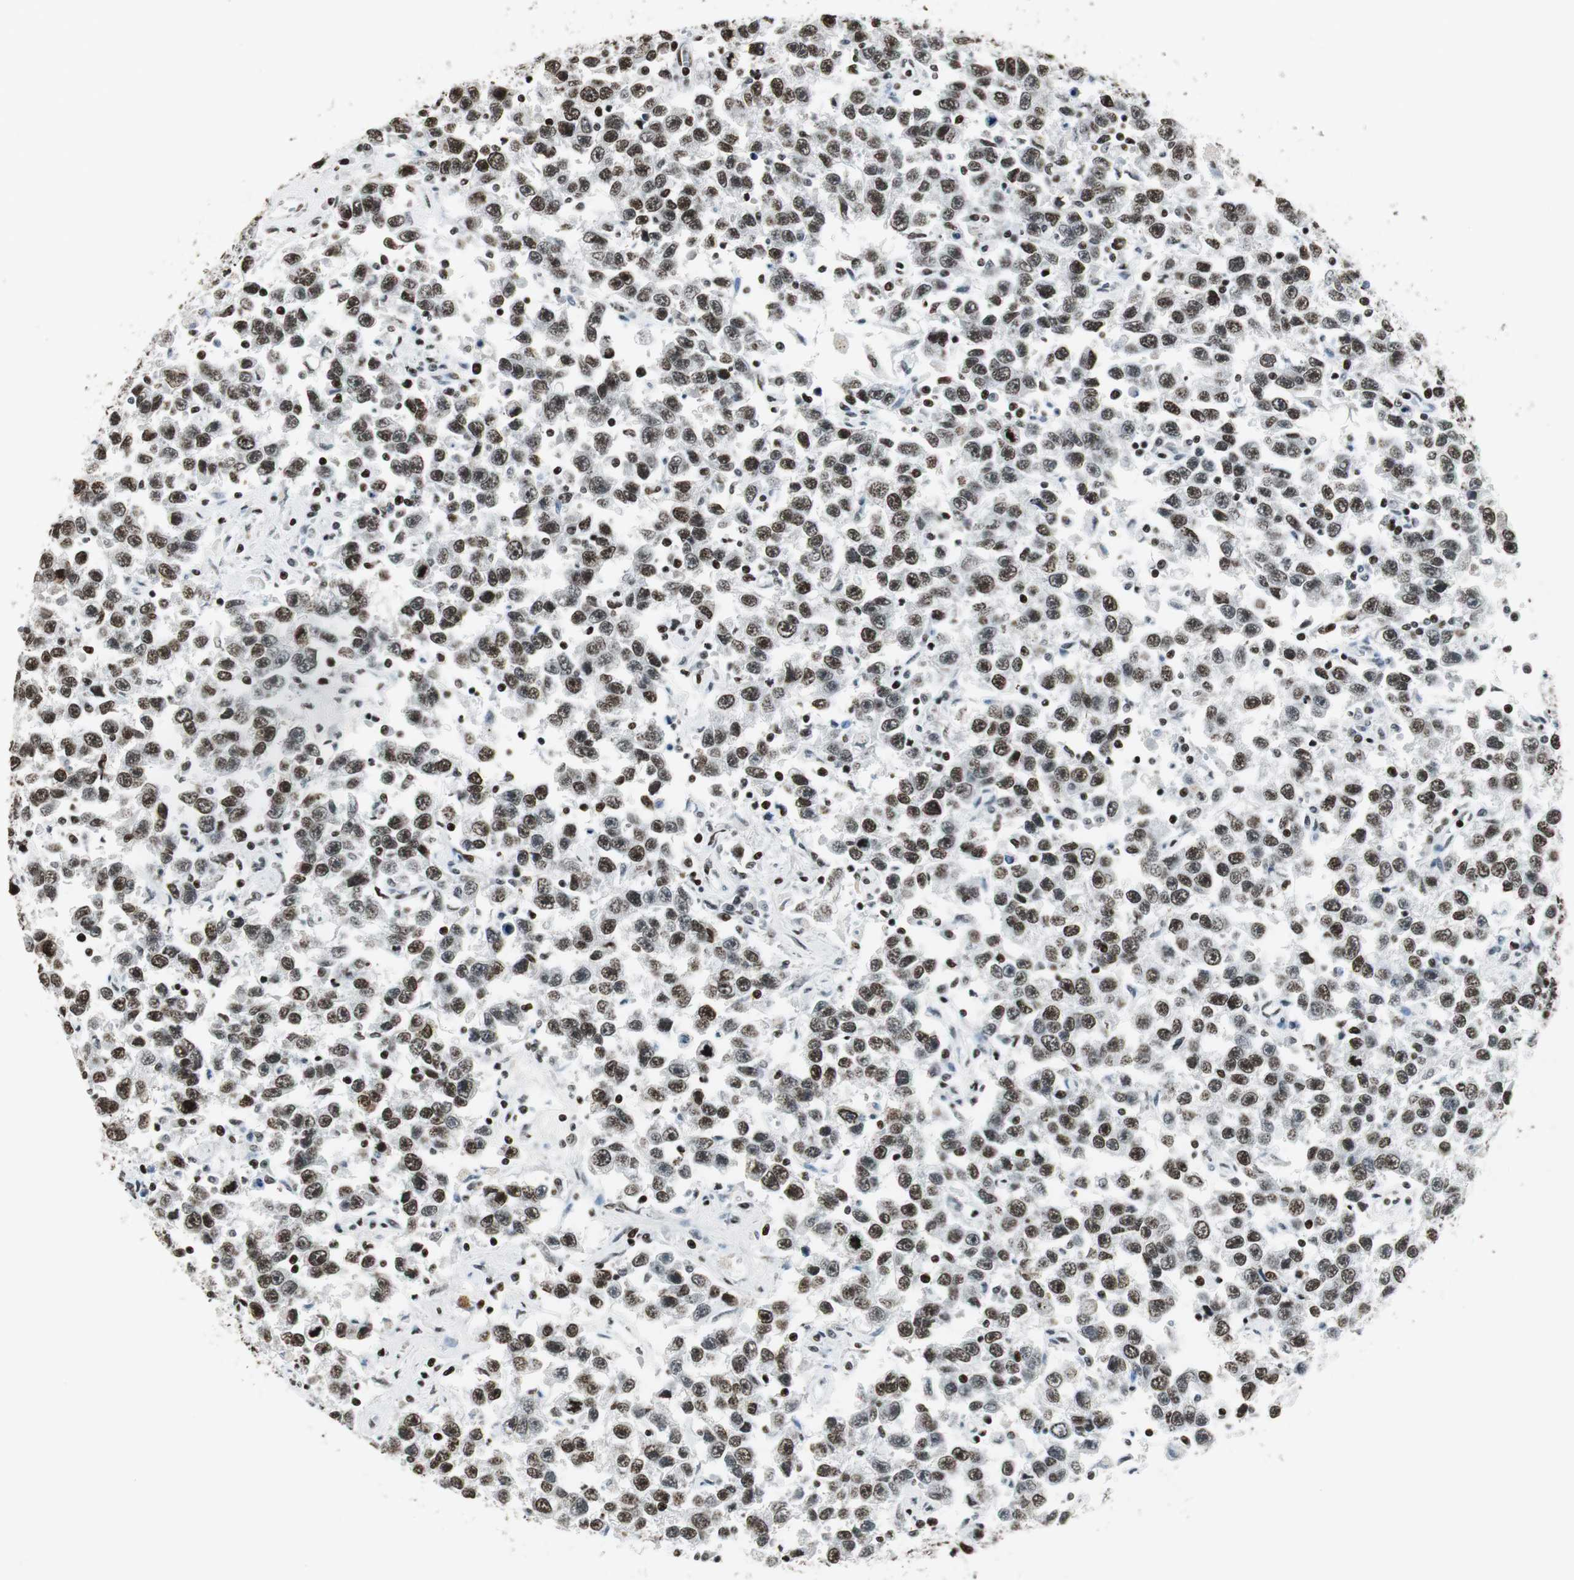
{"staining": {"intensity": "moderate", "quantity": ">75%", "location": "nuclear"}, "tissue": "testis cancer", "cell_type": "Tumor cells", "image_type": "cancer", "snomed": [{"axis": "morphology", "description": "Seminoma, NOS"}, {"axis": "topography", "description": "Testis"}], "caption": "Testis cancer (seminoma) stained with a protein marker shows moderate staining in tumor cells.", "gene": "RBBP4", "patient": {"sex": "male", "age": 41}}